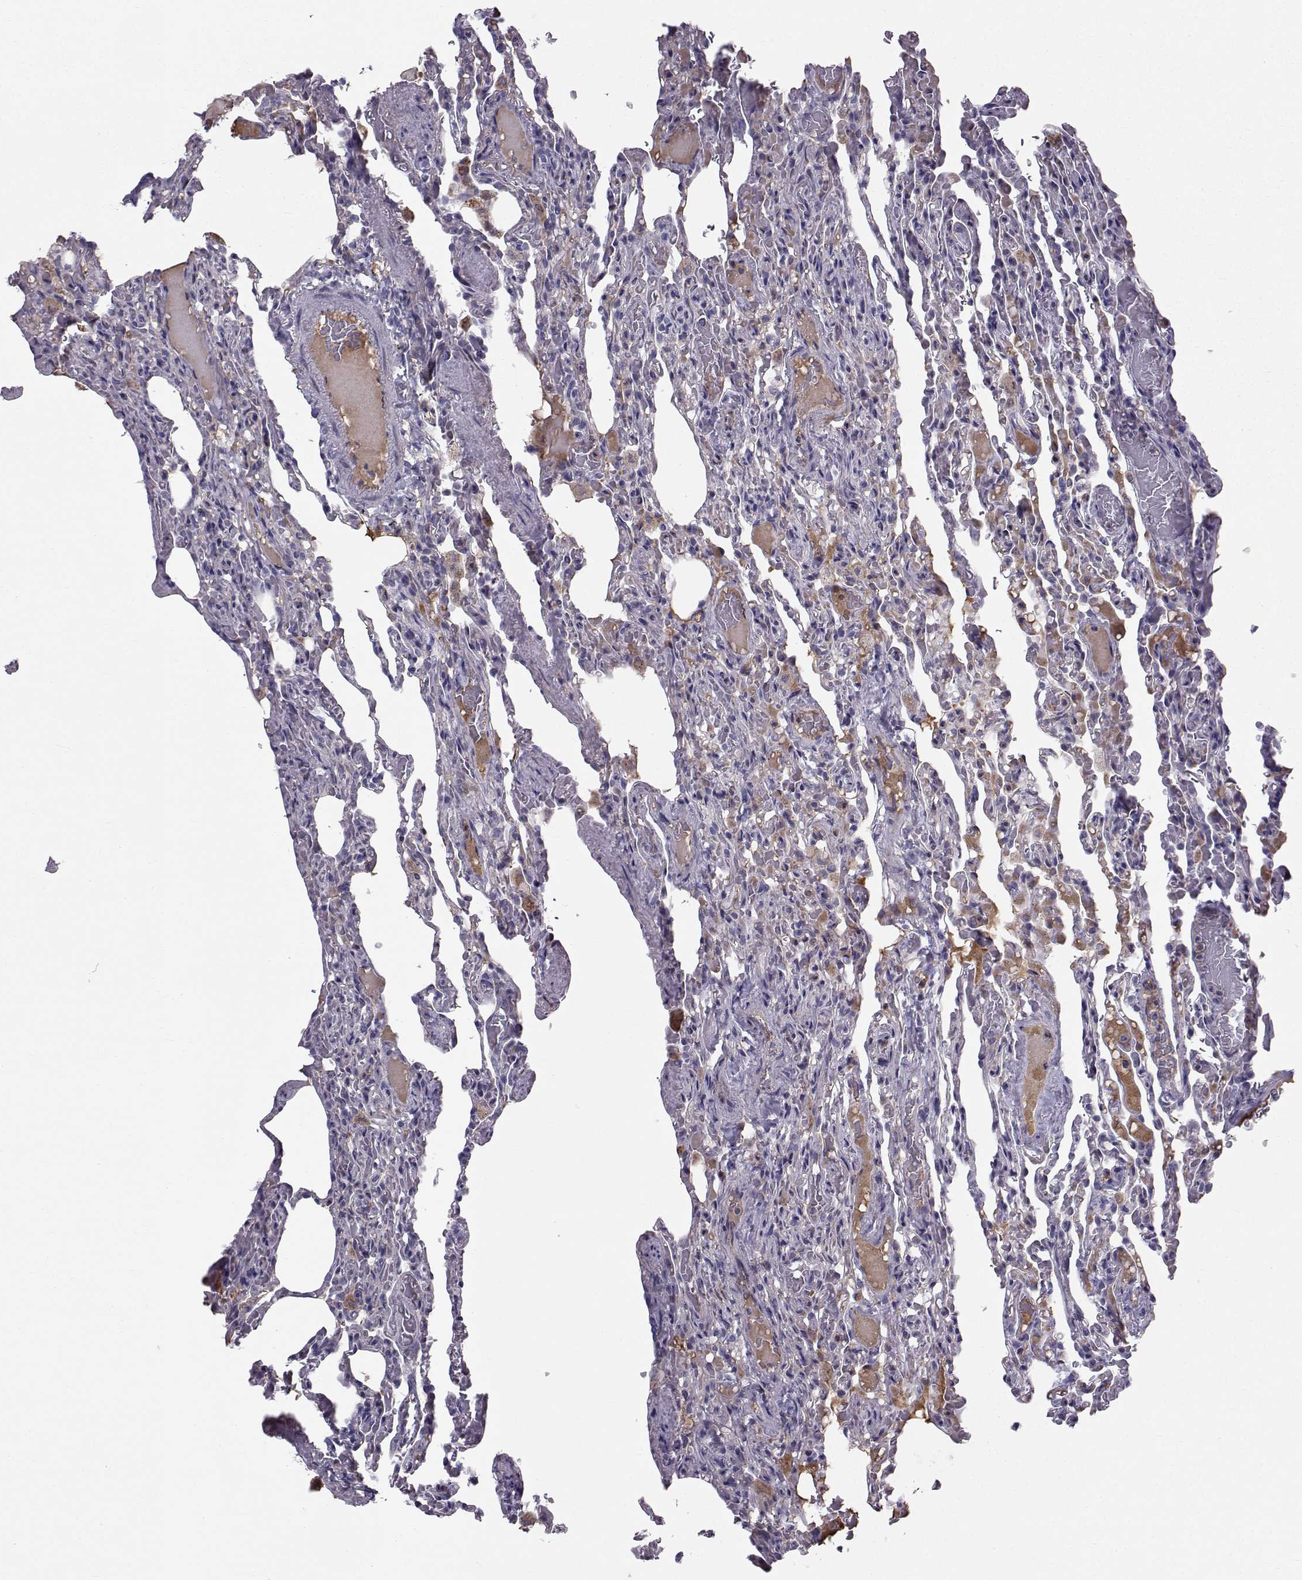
{"staining": {"intensity": "moderate", "quantity": "<25%", "location": "cytoplasmic/membranous"}, "tissue": "lung", "cell_type": "Alveolar cells", "image_type": "normal", "snomed": [{"axis": "morphology", "description": "Normal tissue, NOS"}, {"axis": "topography", "description": "Lung"}], "caption": "An immunohistochemistry image of normal tissue is shown. Protein staining in brown shows moderate cytoplasmic/membranous positivity in lung within alveolar cells.", "gene": "CALCR", "patient": {"sex": "female", "age": 43}}